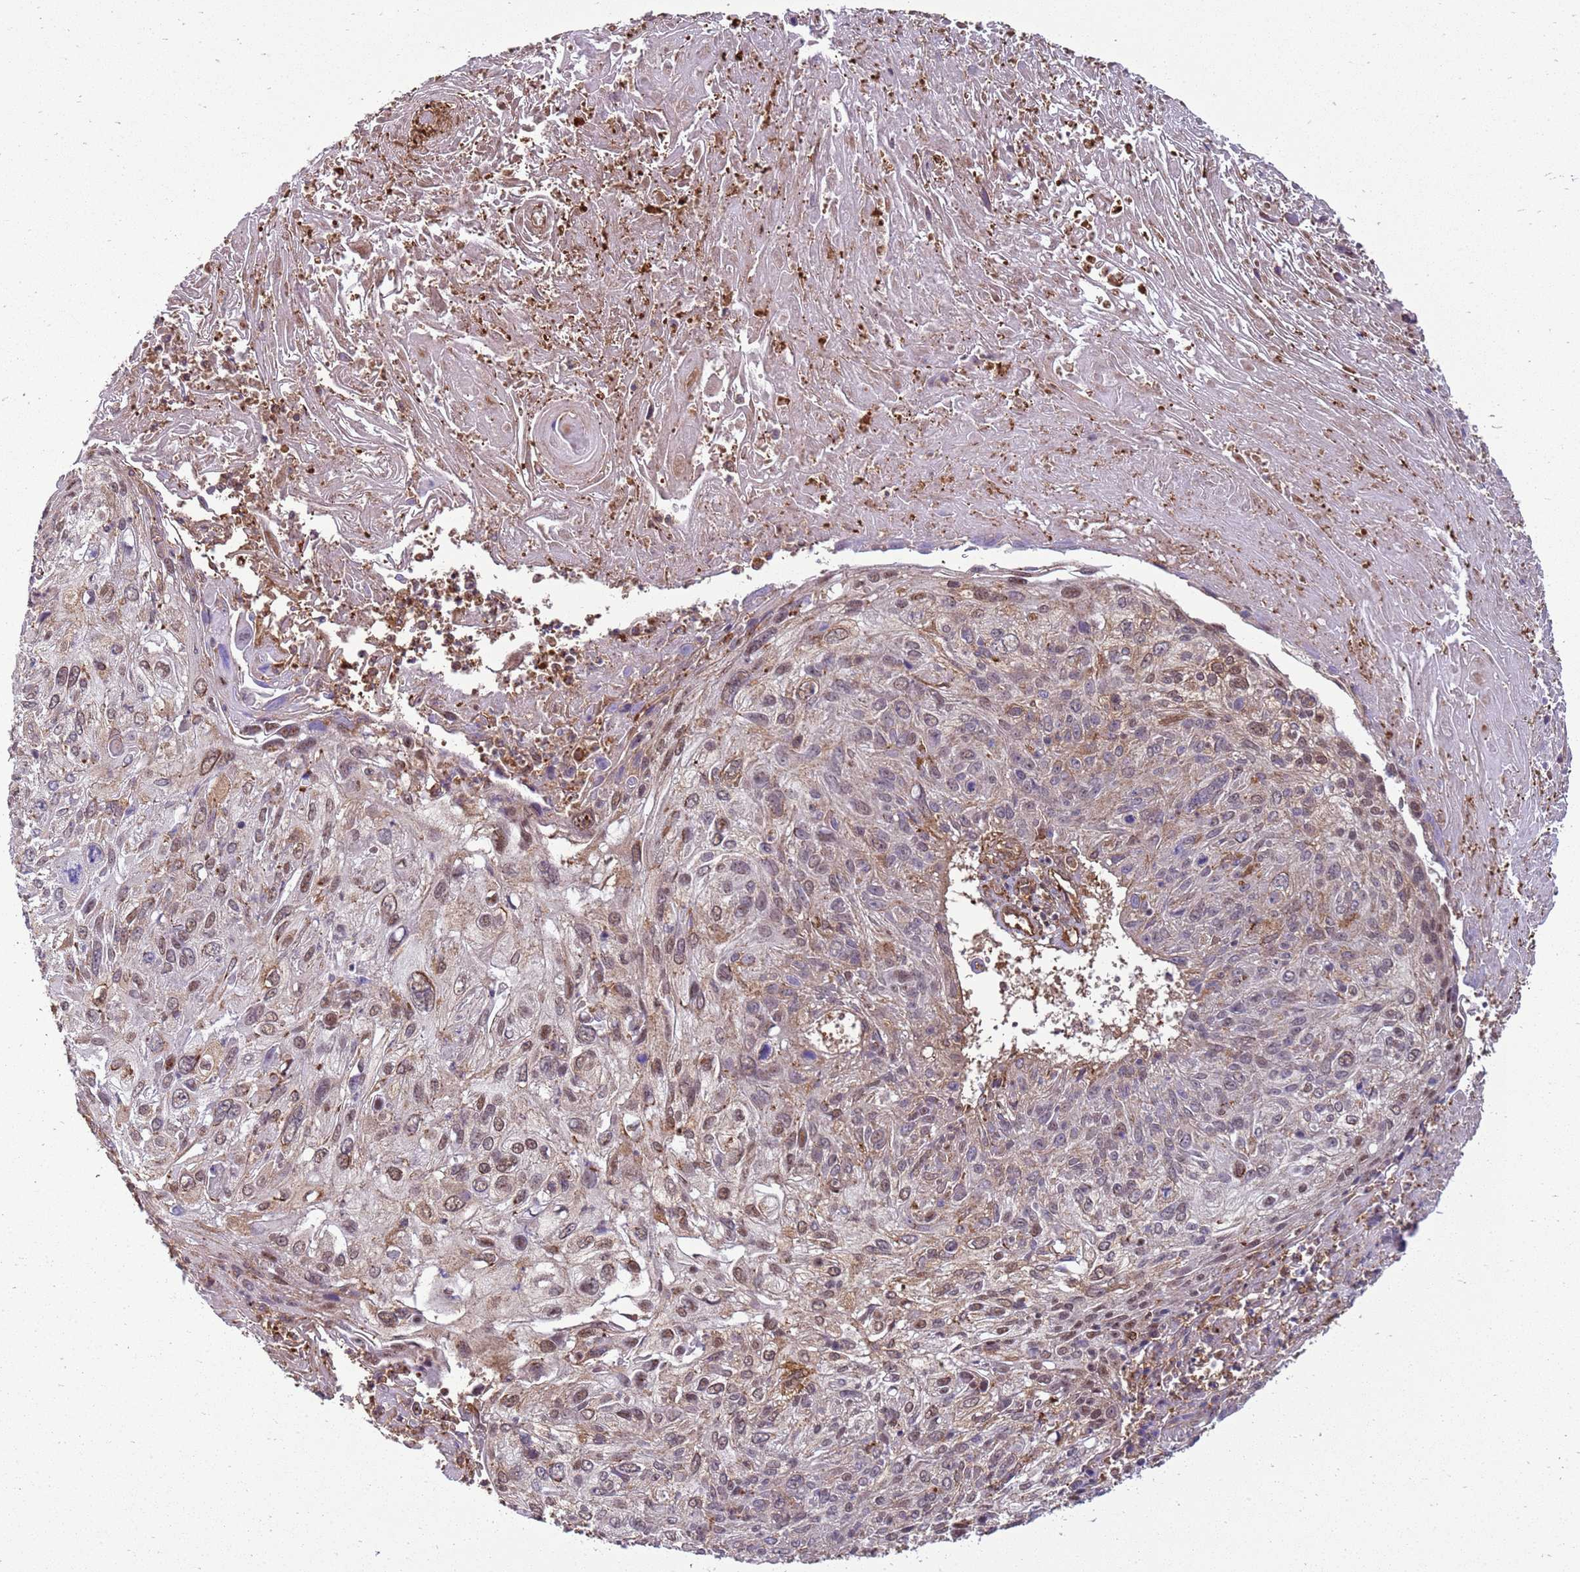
{"staining": {"intensity": "weak", "quantity": "<25%", "location": "cytoplasmic/membranous,nuclear"}, "tissue": "cervical cancer", "cell_type": "Tumor cells", "image_type": "cancer", "snomed": [{"axis": "morphology", "description": "Squamous cell carcinoma, NOS"}, {"axis": "topography", "description": "Cervix"}], "caption": "Photomicrograph shows no significant protein expression in tumor cells of cervical cancer.", "gene": "GABRE", "patient": {"sex": "female", "age": 51}}